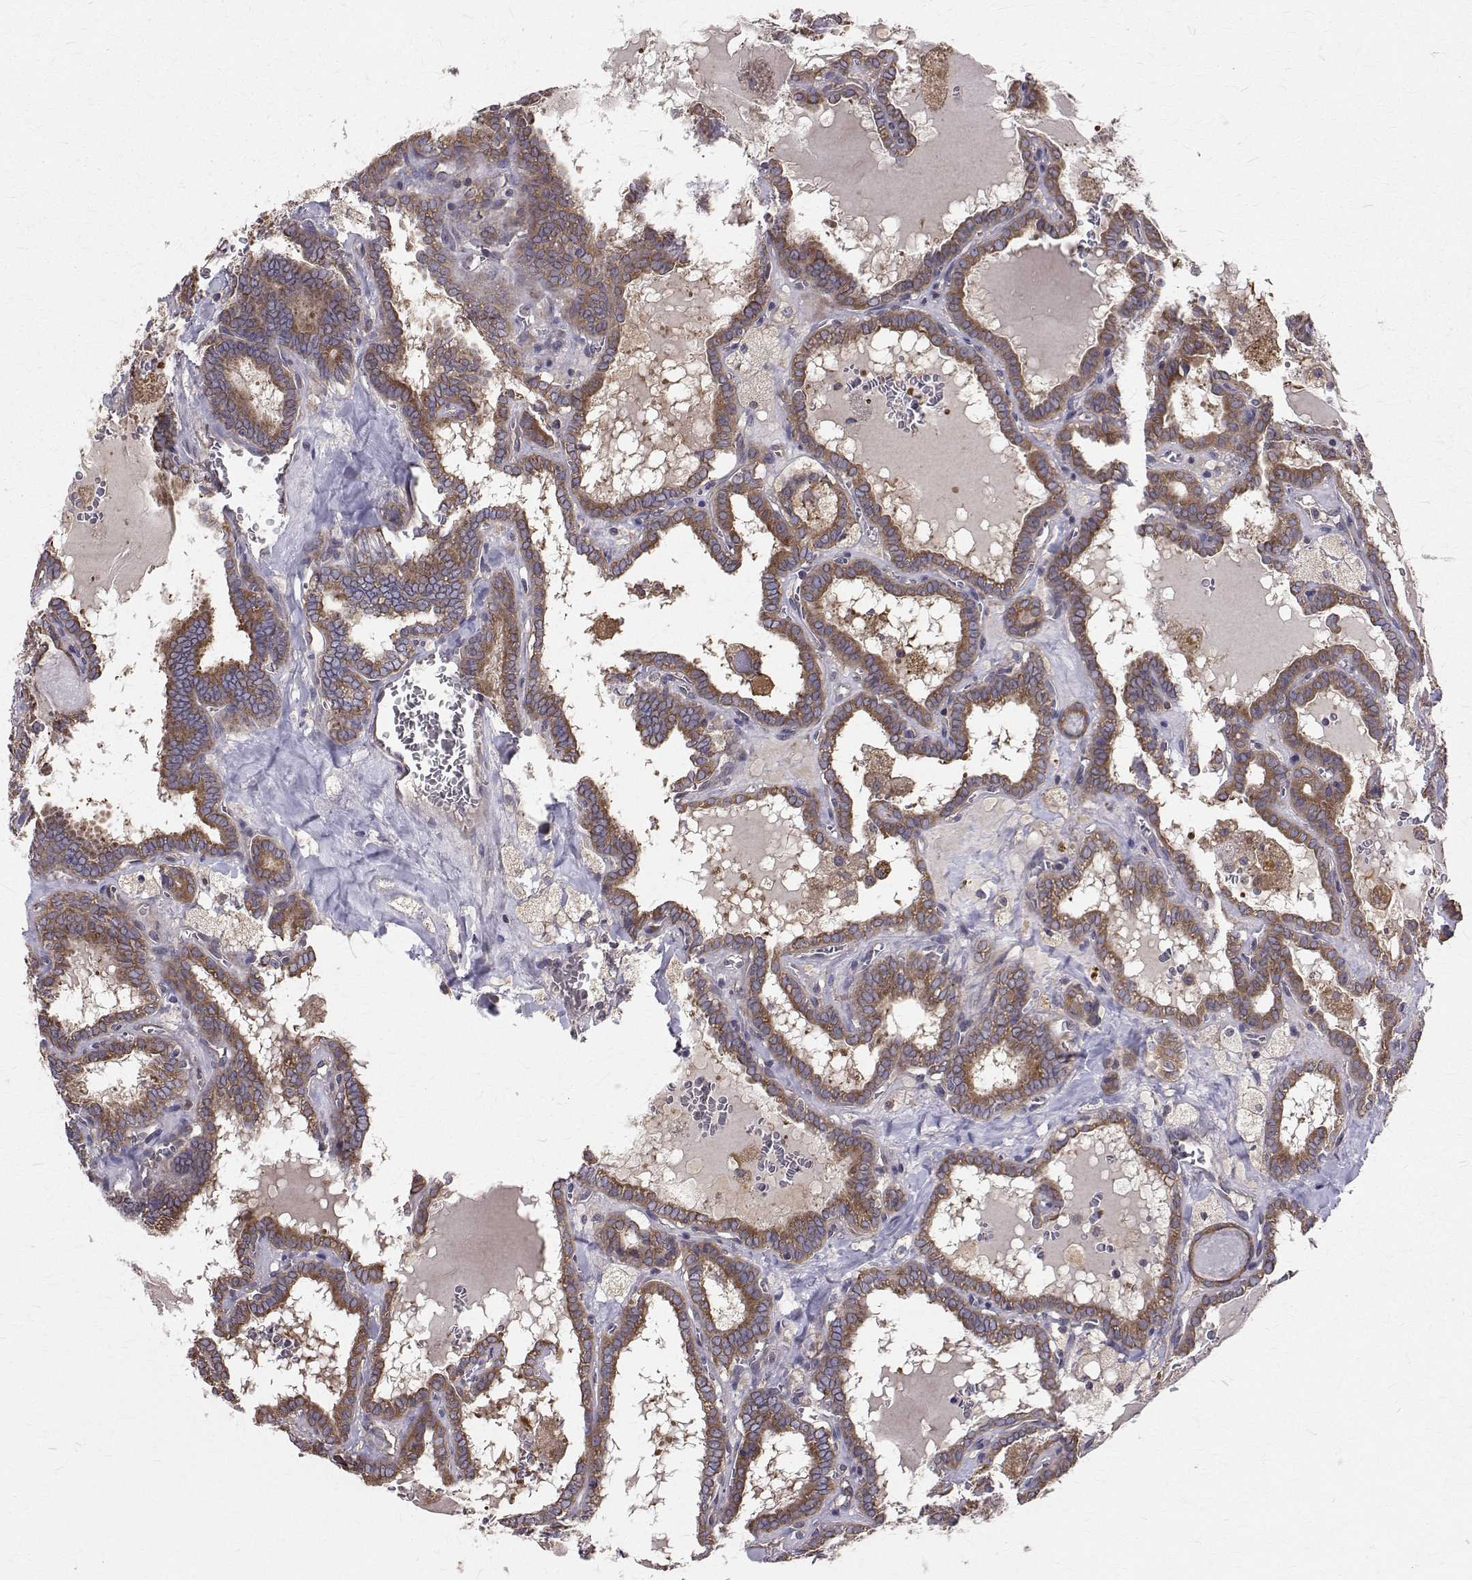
{"staining": {"intensity": "moderate", "quantity": ">75%", "location": "cytoplasmic/membranous"}, "tissue": "thyroid cancer", "cell_type": "Tumor cells", "image_type": "cancer", "snomed": [{"axis": "morphology", "description": "Papillary adenocarcinoma, NOS"}, {"axis": "topography", "description": "Thyroid gland"}], "caption": "Brown immunohistochemical staining in thyroid papillary adenocarcinoma demonstrates moderate cytoplasmic/membranous staining in about >75% of tumor cells. The protein is stained brown, and the nuclei are stained in blue (DAB (3,3'-diaminobenzidine) IHC with brightfield microscopy, high magnification).", "gene": "FARSB", "patient": {"sex": "female", "age": 39}}